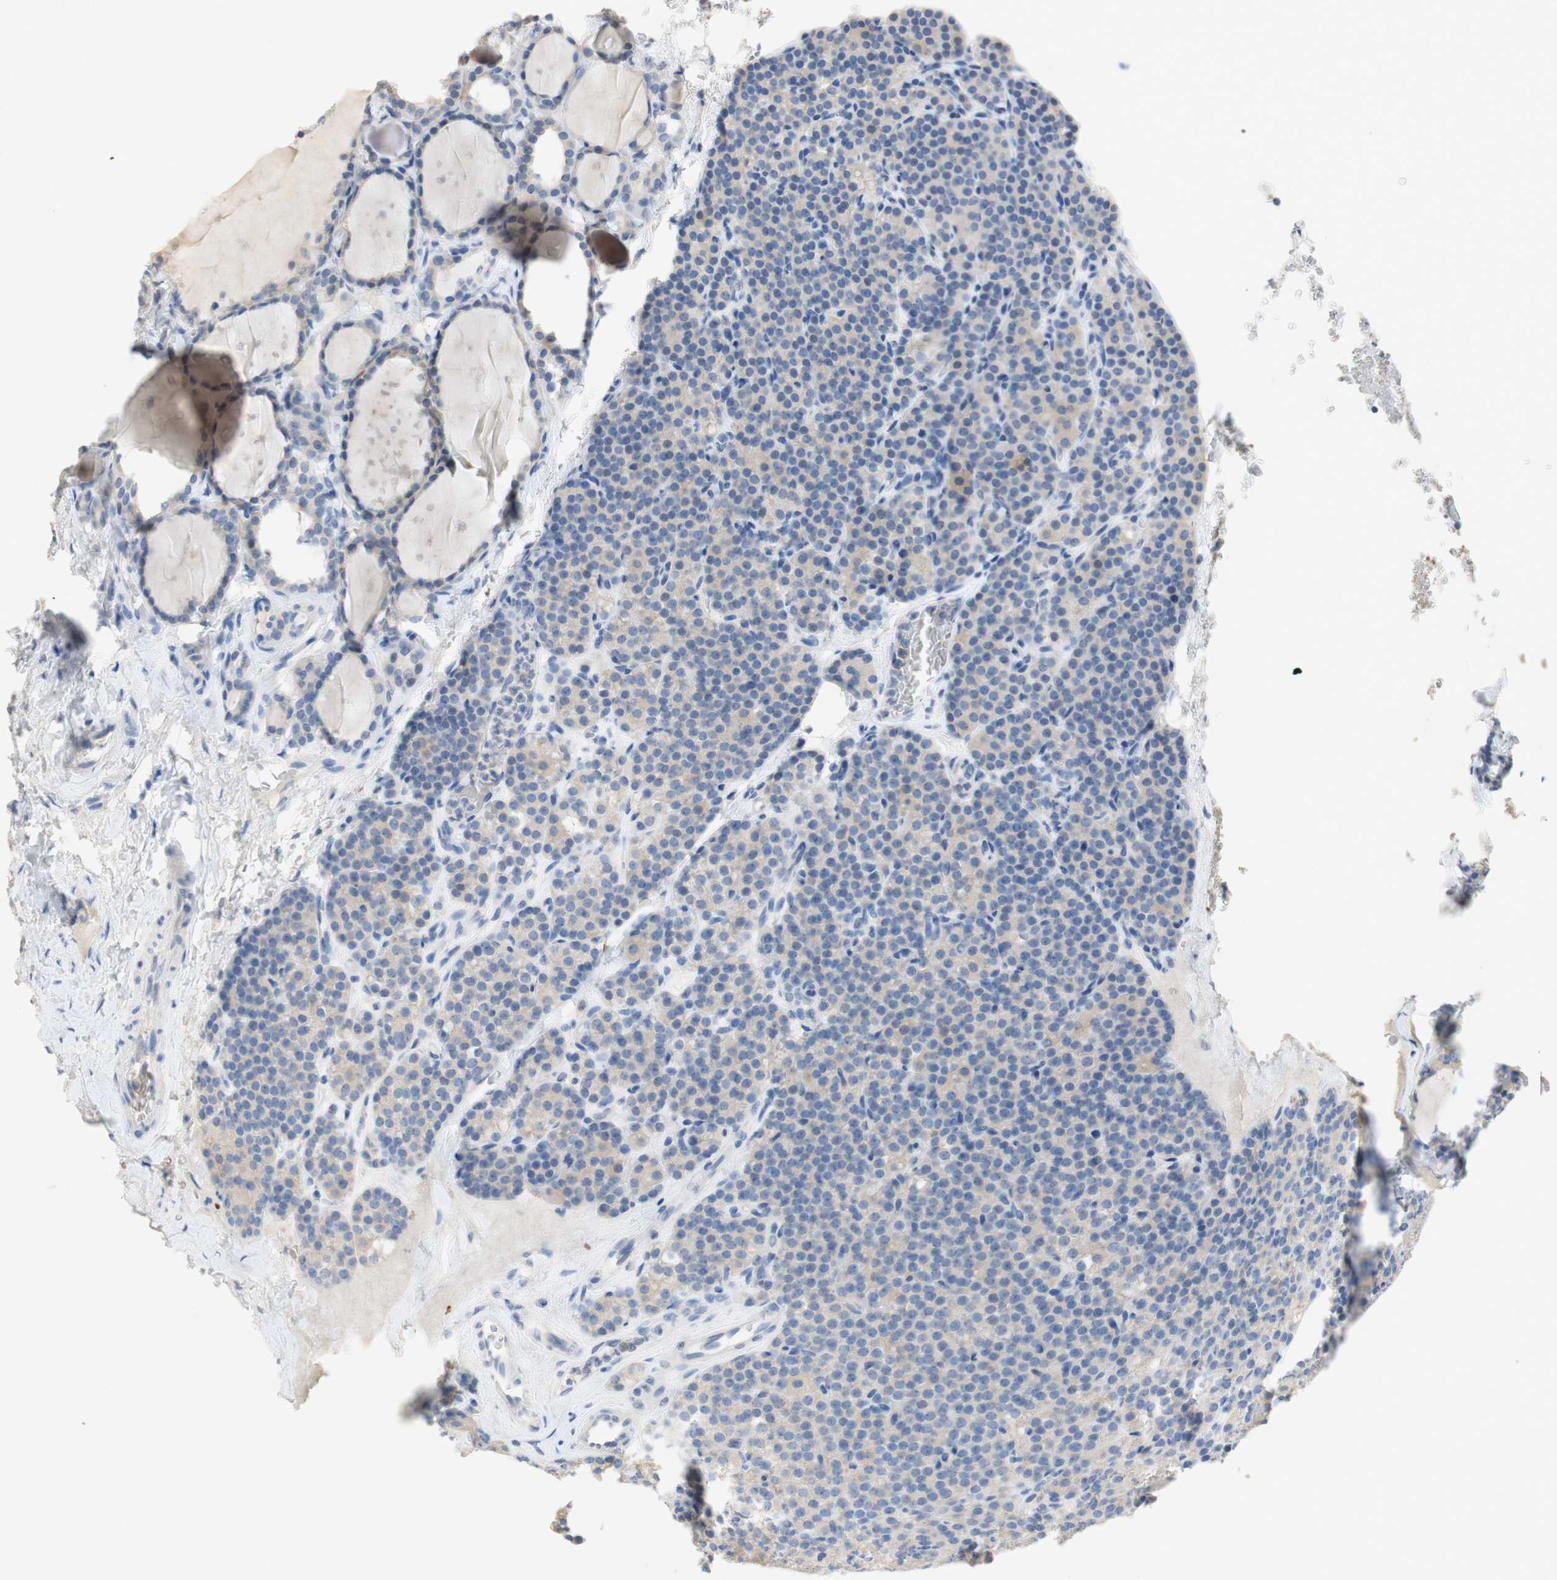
{"staining": {"intensity": "negative", "quantity": "none", "location": "none"}, "tissue": "parathyroid gland", "cell_type": "Glandular cells", "image_type": "normal", "snomed": [{"axis": "morphology", "description": "Normal tissue, NOS"}, {"axis": "topography", "description": "Parathyroid gland"}], "caption": "A histopathology image of human parathyroid gland is negative for staining in glandular cells. The staining was performed using DAB (3,3'-diaminobenzidine) to visualize the protein expression in brown, while the nuclei were stained in blue with hematoxylin (Magnification: 20x).", "gene": "EPO", "patient": {"sex": "female", "age": 57}}